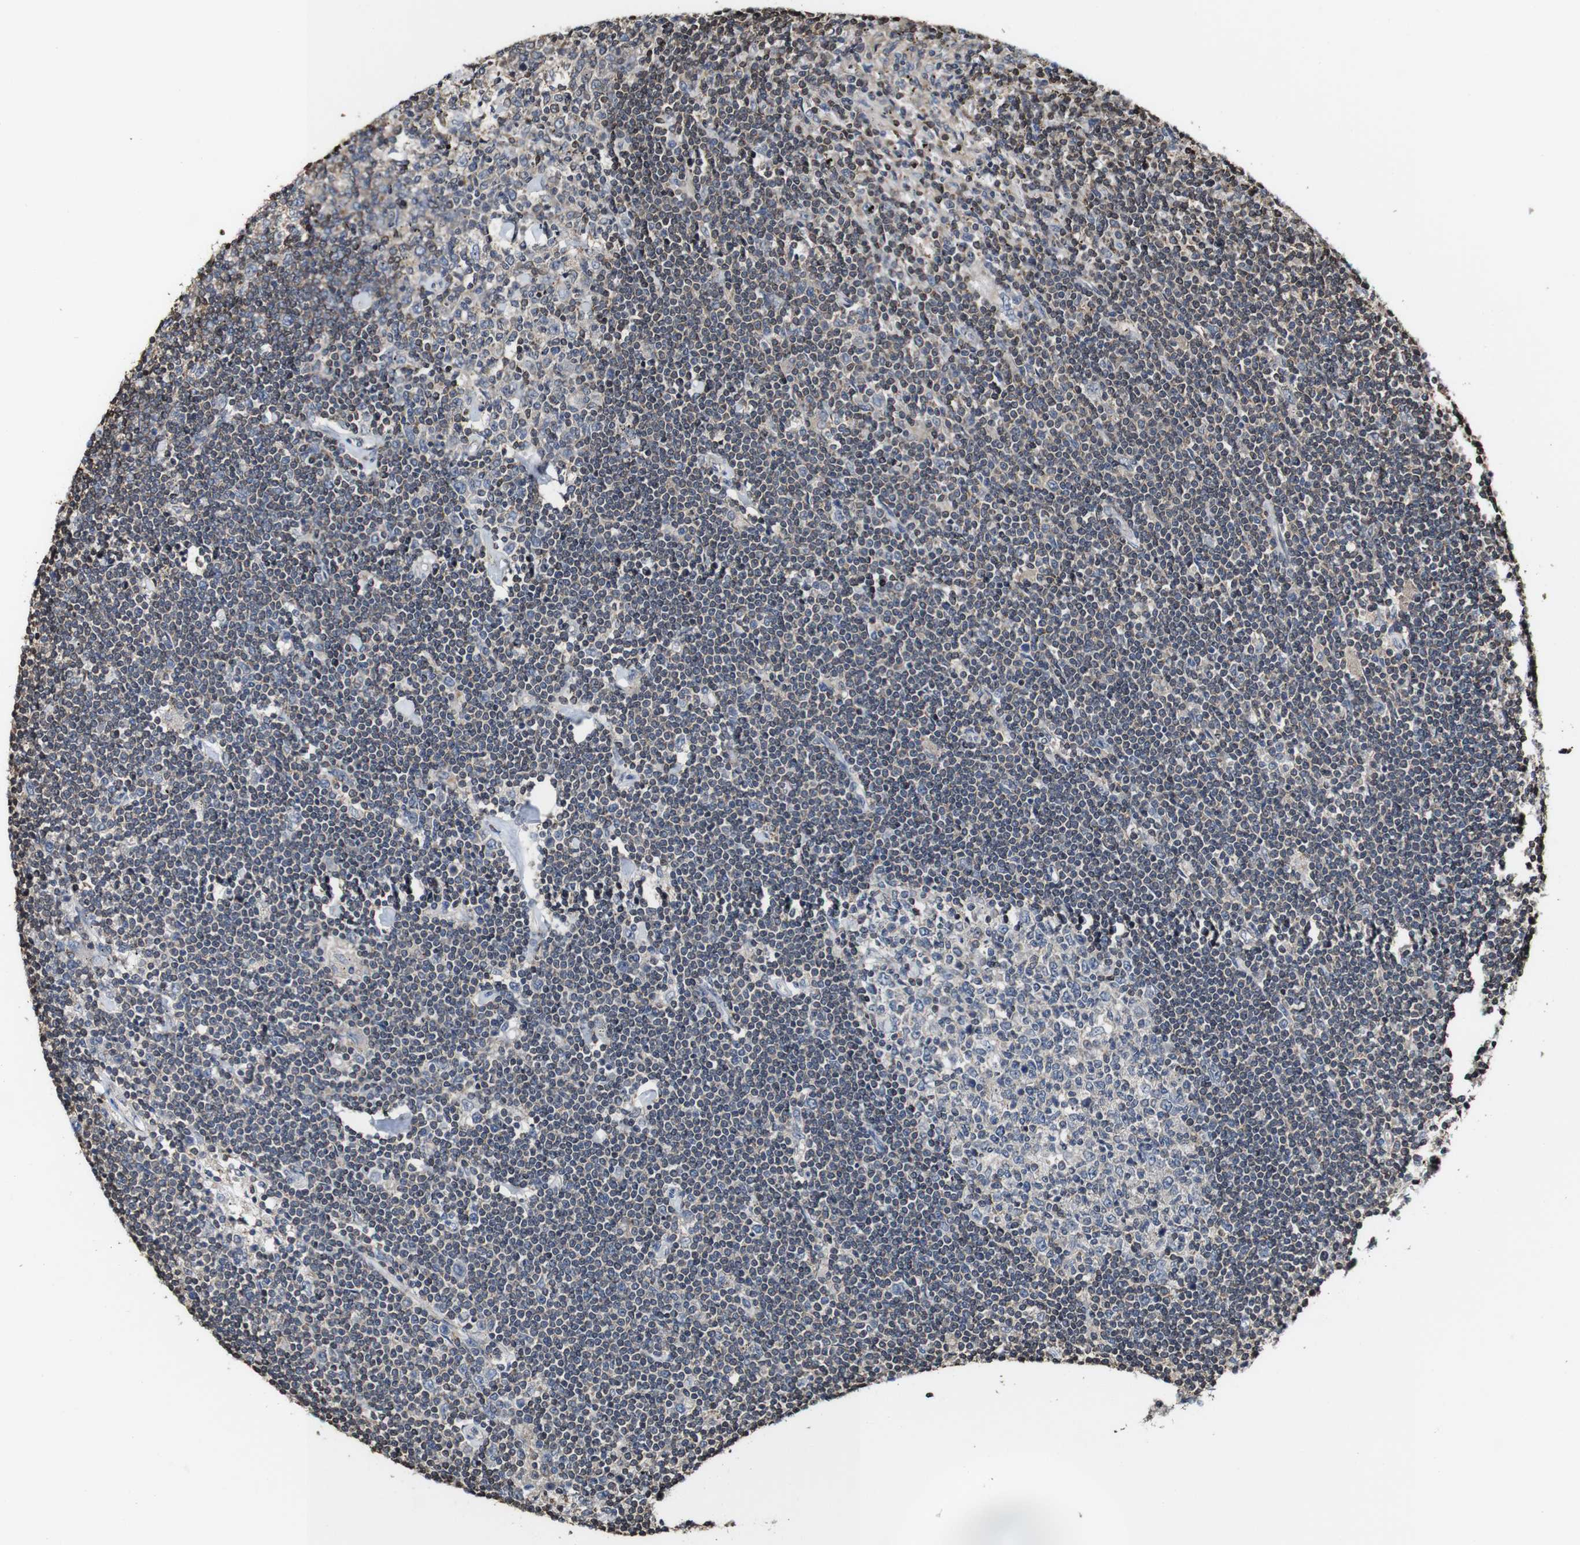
{"staining": {"intensity": "negative", "quantity": "none", "location": "none"}, "tissue": "lymphoma", "cell_type": "Tumor cells", "image_type": "cancer", "snomed": [{"axis": "morphology", "description": "Malignant lymphoma, non-Hodgkin's type, Low grade"}, {"axis": "topography", "description": "Spleen"}], "caption": "Histopathology image shows no significant protein positivity in tumor cells of malignant lymphoma, non-Hodgkin's type (low-grade).", "gene": "PTPRR", "patient": {"sex": "male", "age": 76}}